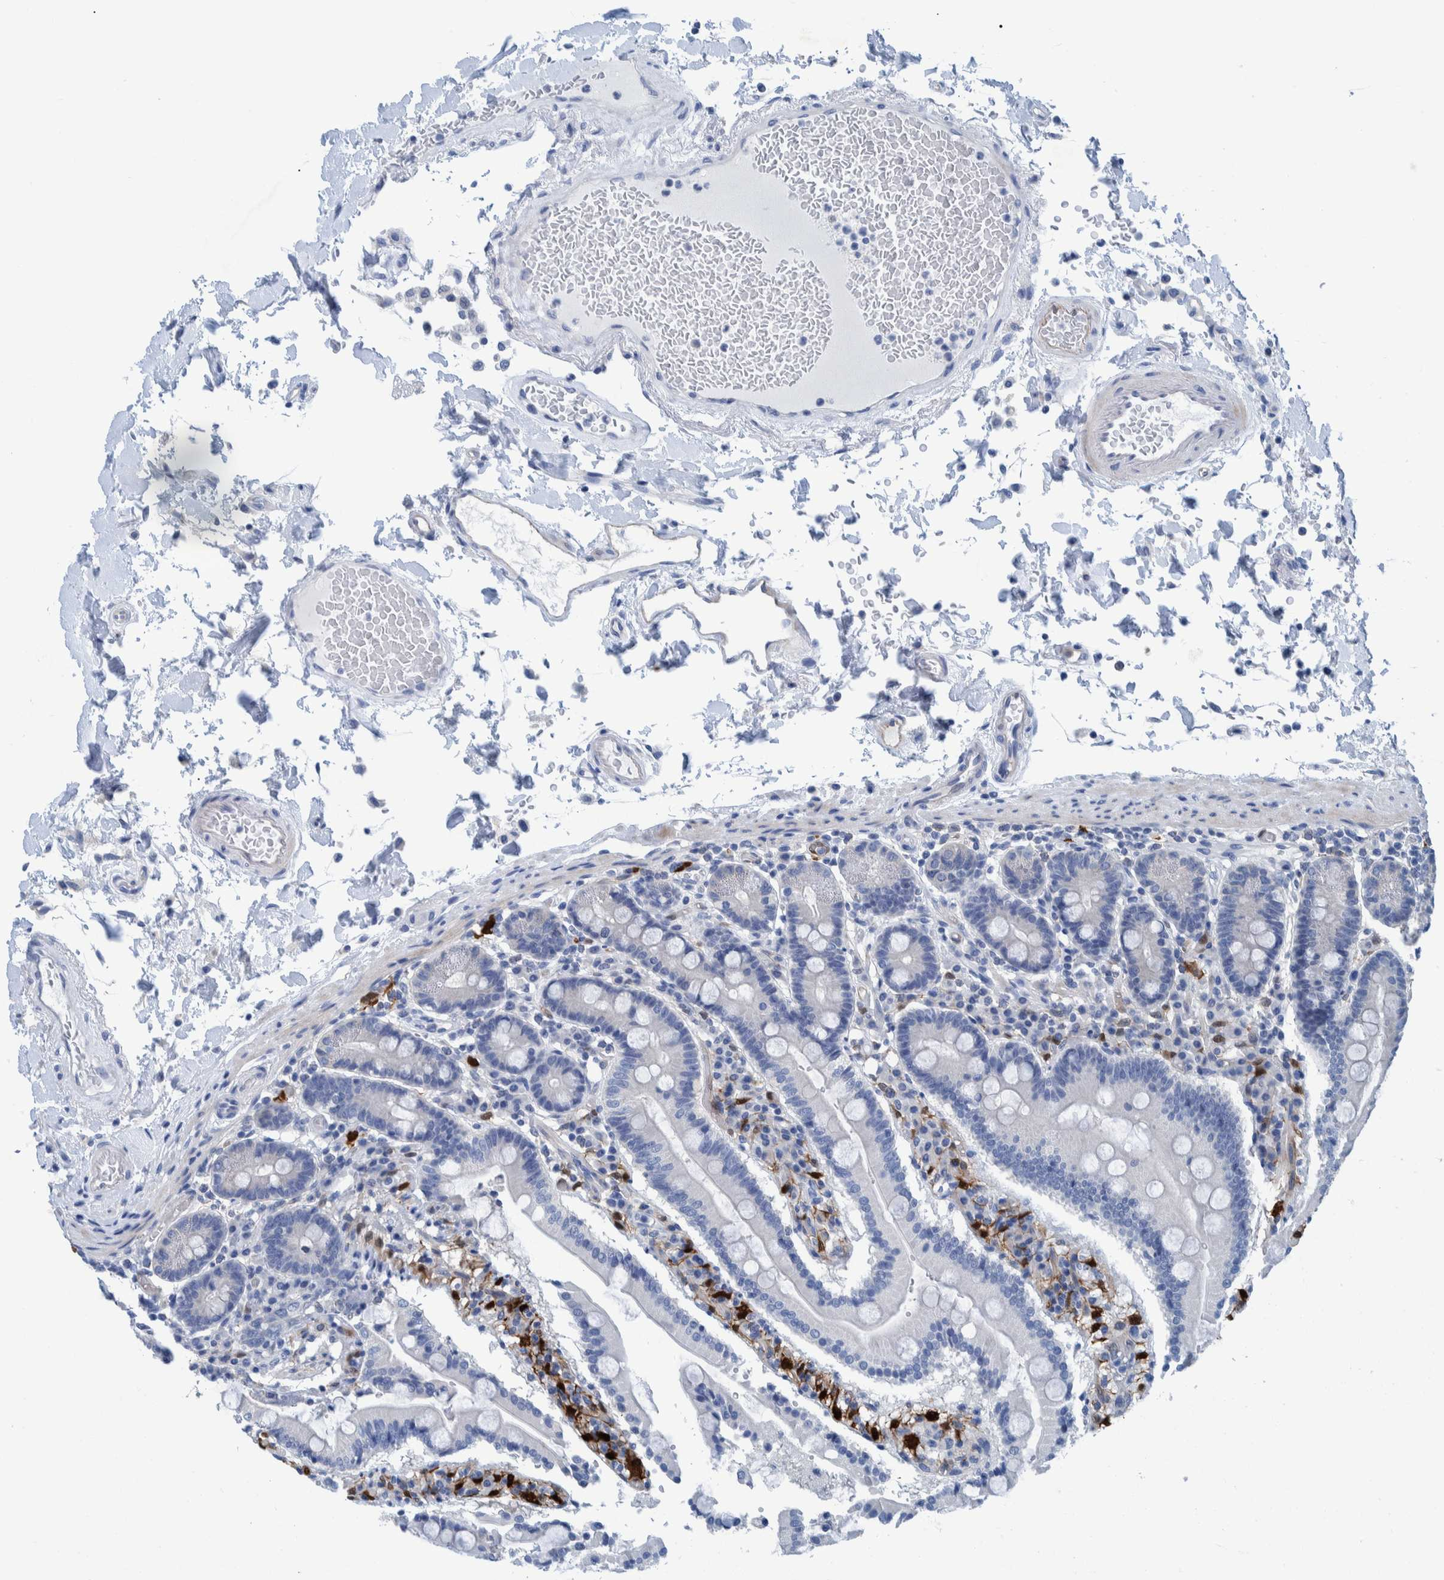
{"staining": {"intensity": "negative", "quantity": "none", "location": "none"}, "tissue": "duodenum", "cell_type": "Glandular cells", "image_type": "normal", "snomed": [{"axis": "morphology", "description": "Normal tissue, NOS"}, {"axis": "topography", "description": "Small intestine, NOS"}], "caption": "DAB immunohistochemical staining of unremarkable duodenum demonstrates no significant expression in glandular cells. (Stains: DAB immunohistochemistry with hematoxylin counter stain, Microscopy: brightfield microscopy at high magnification).", "gene": "IDO1", "patient": {"sex": "female", "age": 71}}